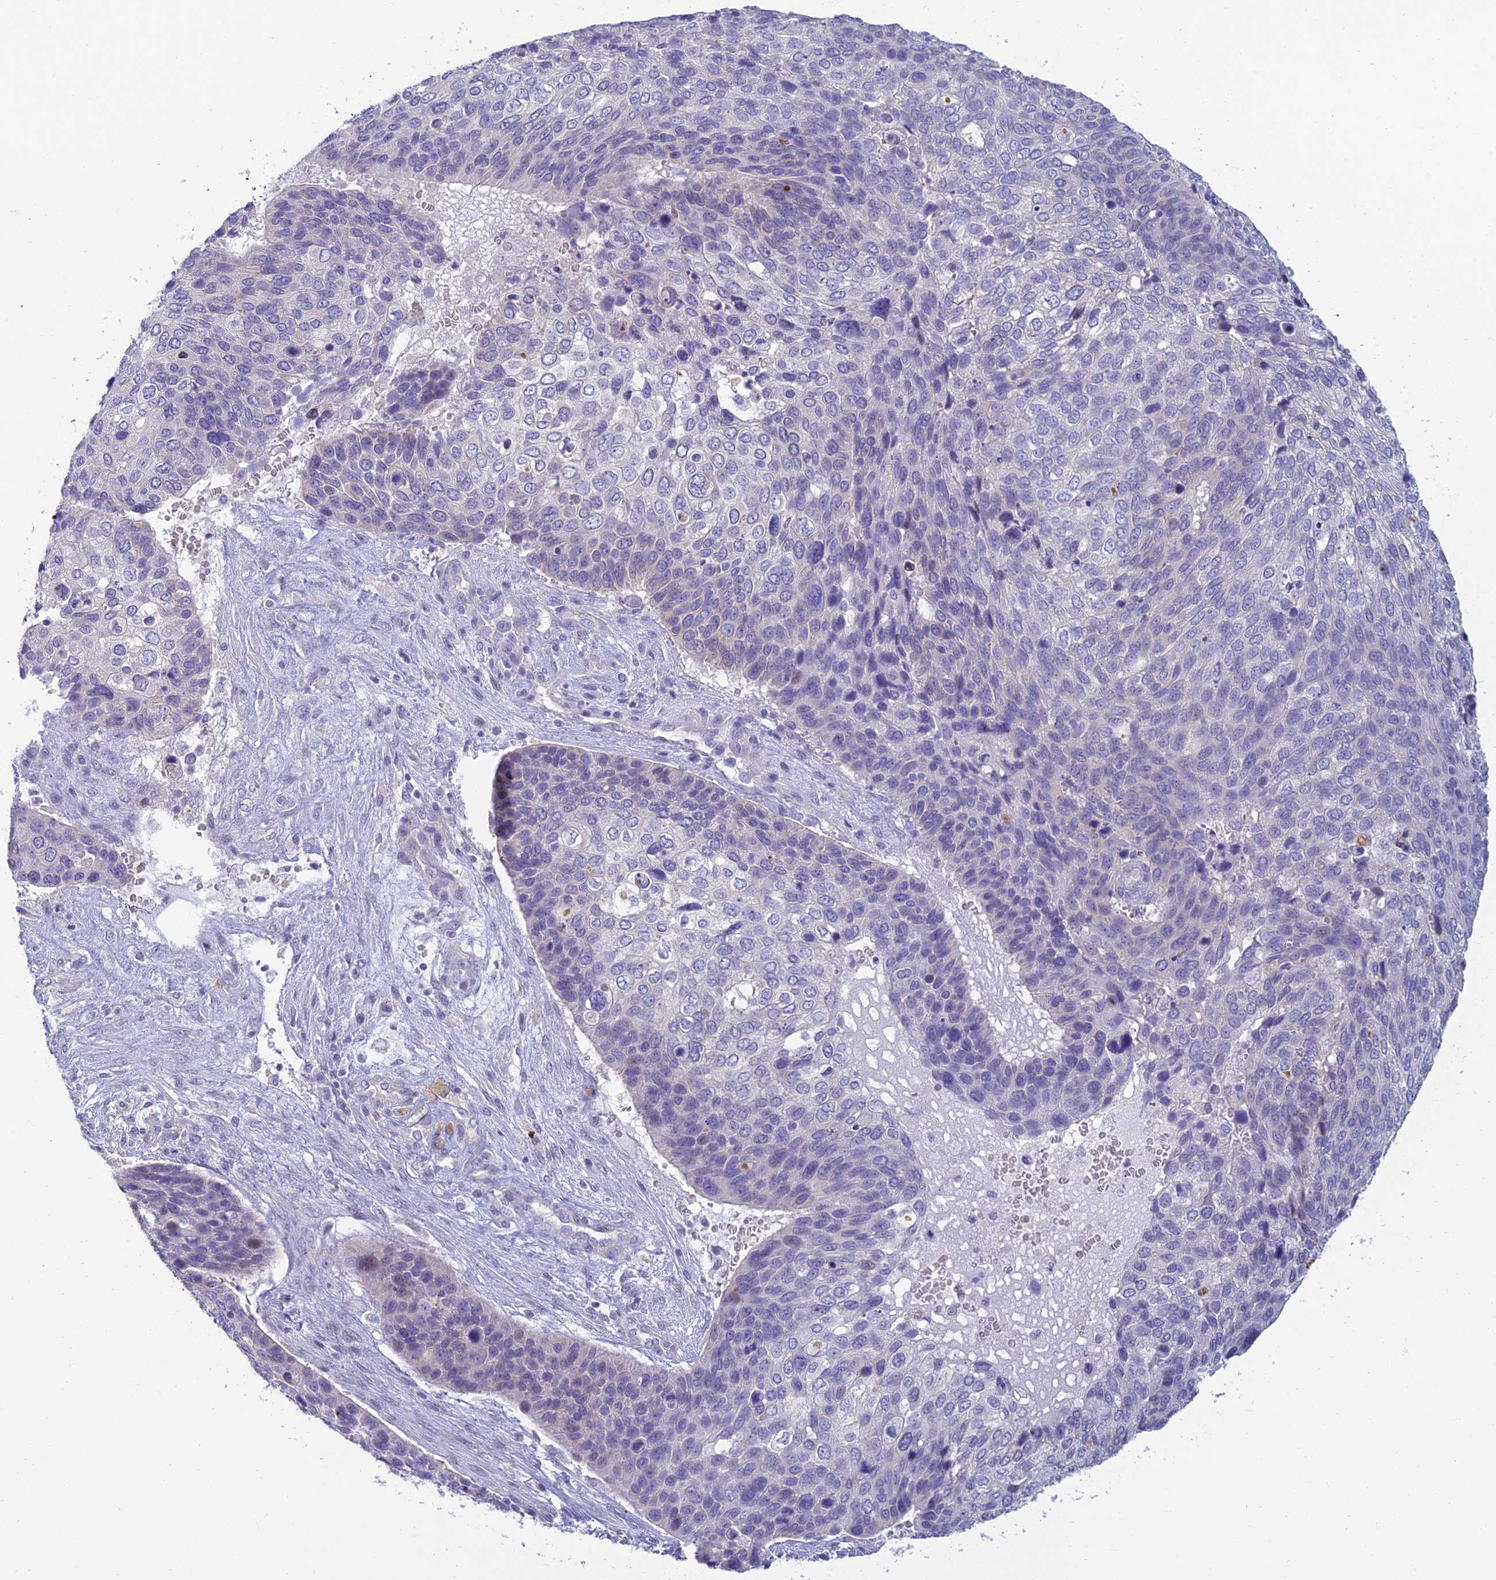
{"staining": {"intensity": "negative", "quantity": "none", "location": "none"}, "tissue": "skin cancer", "cell_type": "Tumor cells", "image_type": "cancer", "snomed": [{"axis": "morphology", "description": "Basal cell carcinoma"}, {"axis": "topography", "description": "Skin"}], "caption": "Skin cancer was stained to show a protein in brown. There is no significant staining in tumor cells. Nuclei are stained in blue.", "gene": "NEURL1", "patient": {"sex": "female", "age": 74}}